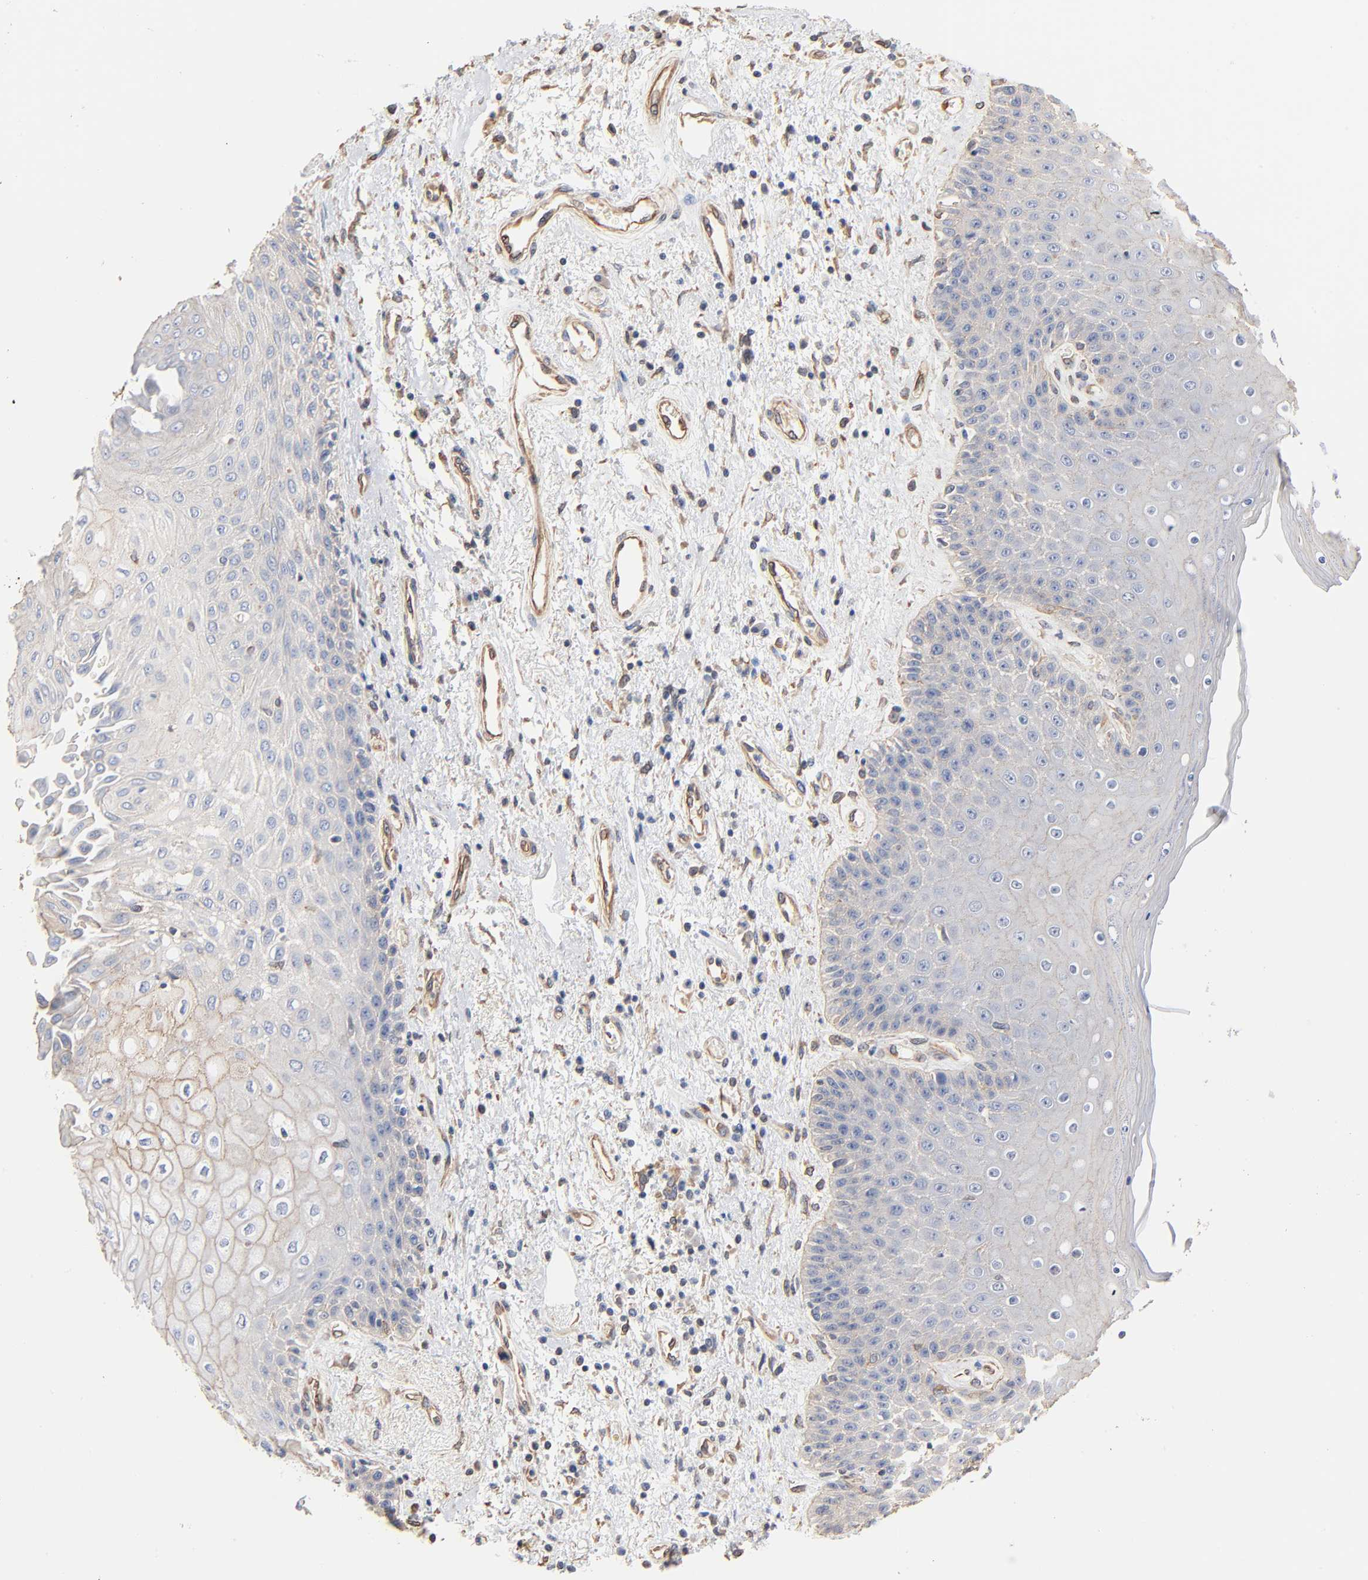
{"staining": {"intensity": "negative", "quantity": "none", "location": "none"}, "tissue": "skin", "cell_type": "Epidermal cells", "image_type": "normal", "snomed": [{"axis": "morphology", "description": "Normal tissue, NOS"}, {"axis": "topography", "description": "Anal"}], "caption": "Photomicrograph shows no significant protein positivity in epidermal cells of normal skin. (DAB immunohistochemistry (IHC) visualized using brightfield microscopy, high magnification).", "gene": "ABCD4", "patient": {"sex": "female", "age": 46}}